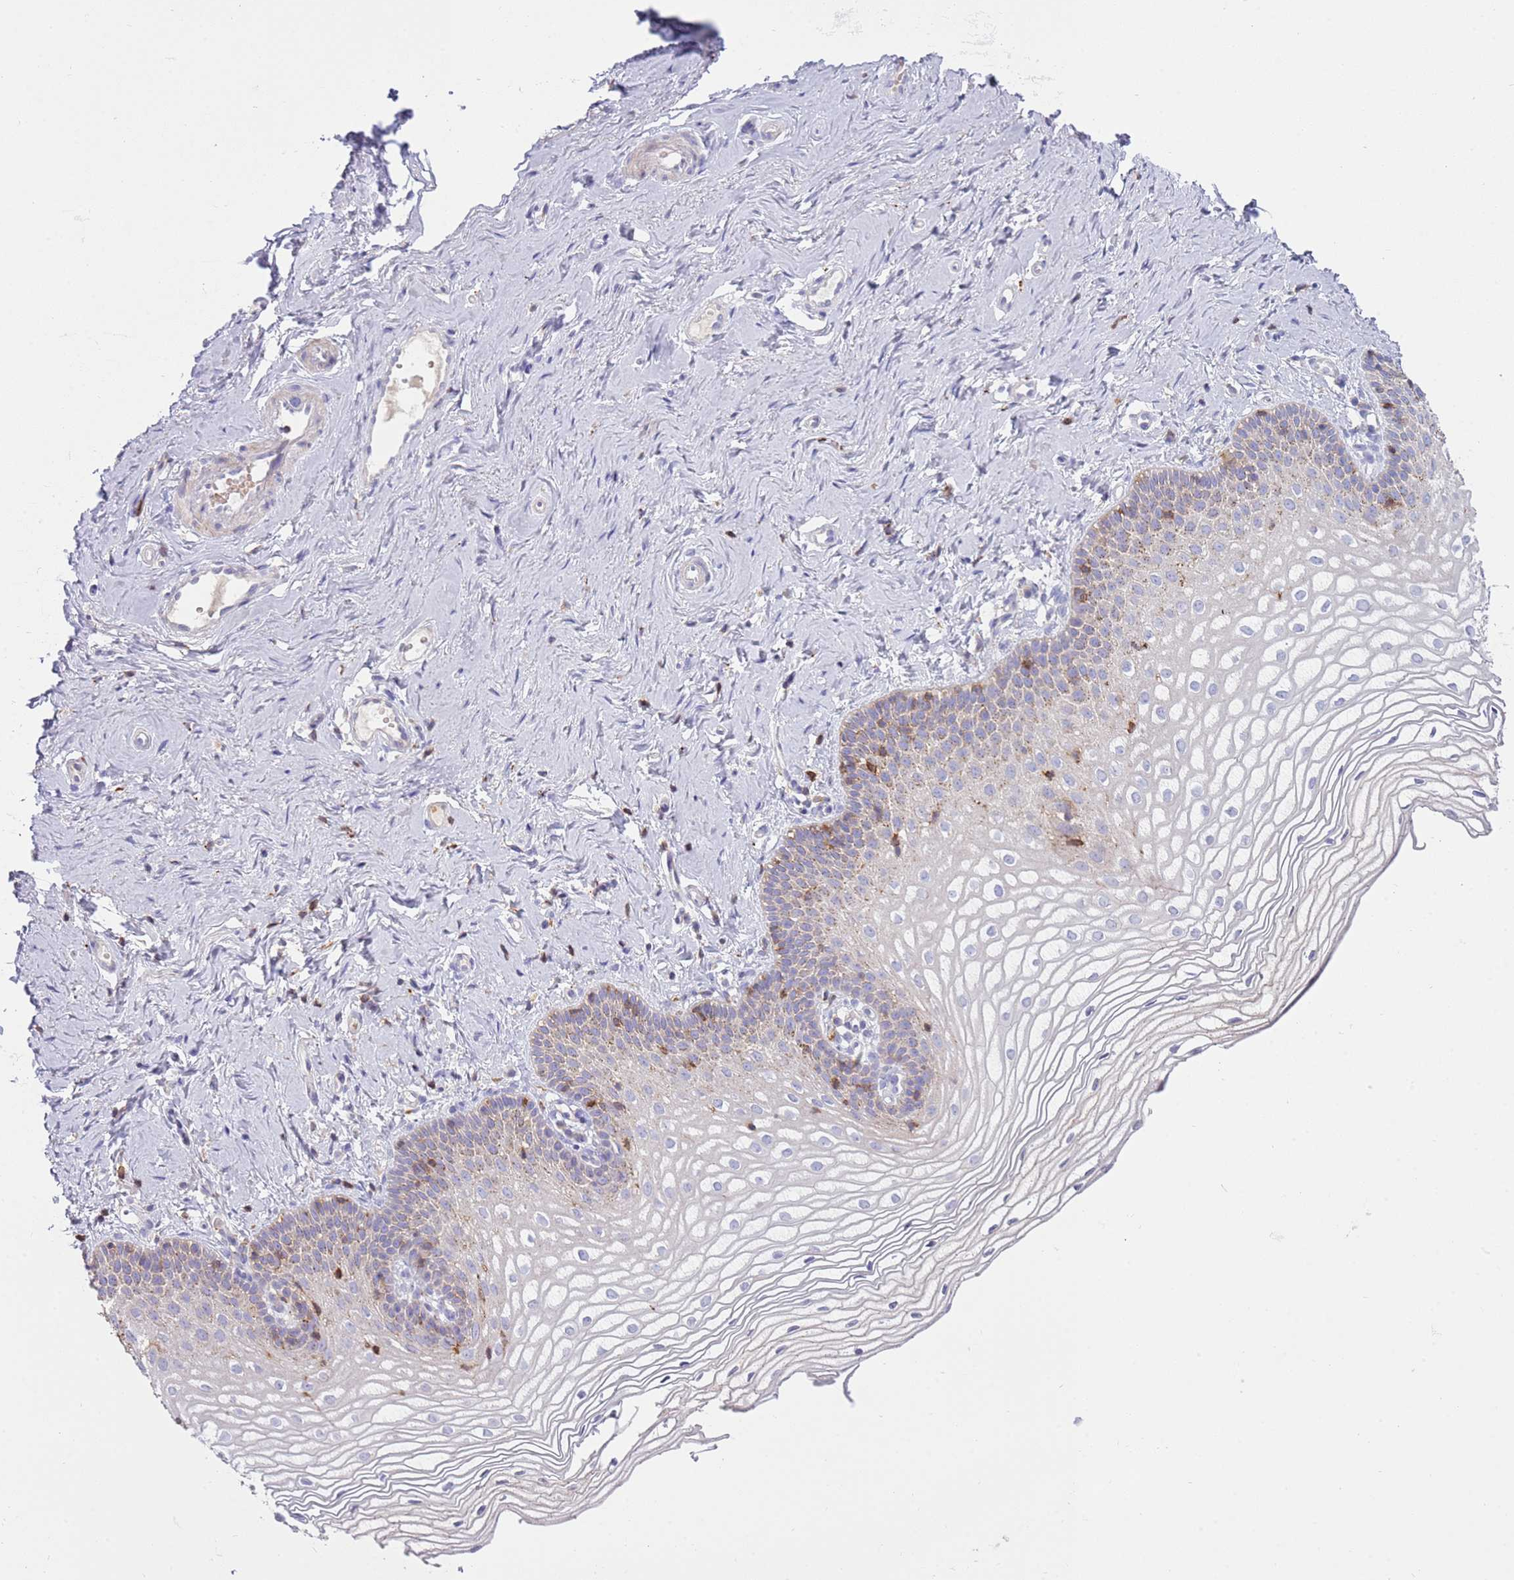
{"staining": {"intensity": "moderate", "quantity": "25%-75%", "location": "cytoplasmic/membranous"}, "tissue": "vagina", "cell_type": "Squamous epithelial cells", "image_type": "normal", "snomed": [{"axis": "morphology", "description": "Normal tissue, NOS"}, {"axis": "topography", "description": "Vagina"}], "caption": "Protein positivity by IHC demonstrates moderate cytoplasmic/membranous staining in about 25%-75% of squamous epithelial cells in benign vagina. The protein of interest is stained brown, and the nuclei are stained in blue (DAB (3,3'-diaminobenzidine) IHC with brightfield microscopy, high magnification).", "gene": "TTPAL", "patient": {"sex": "female", "age": 56}}